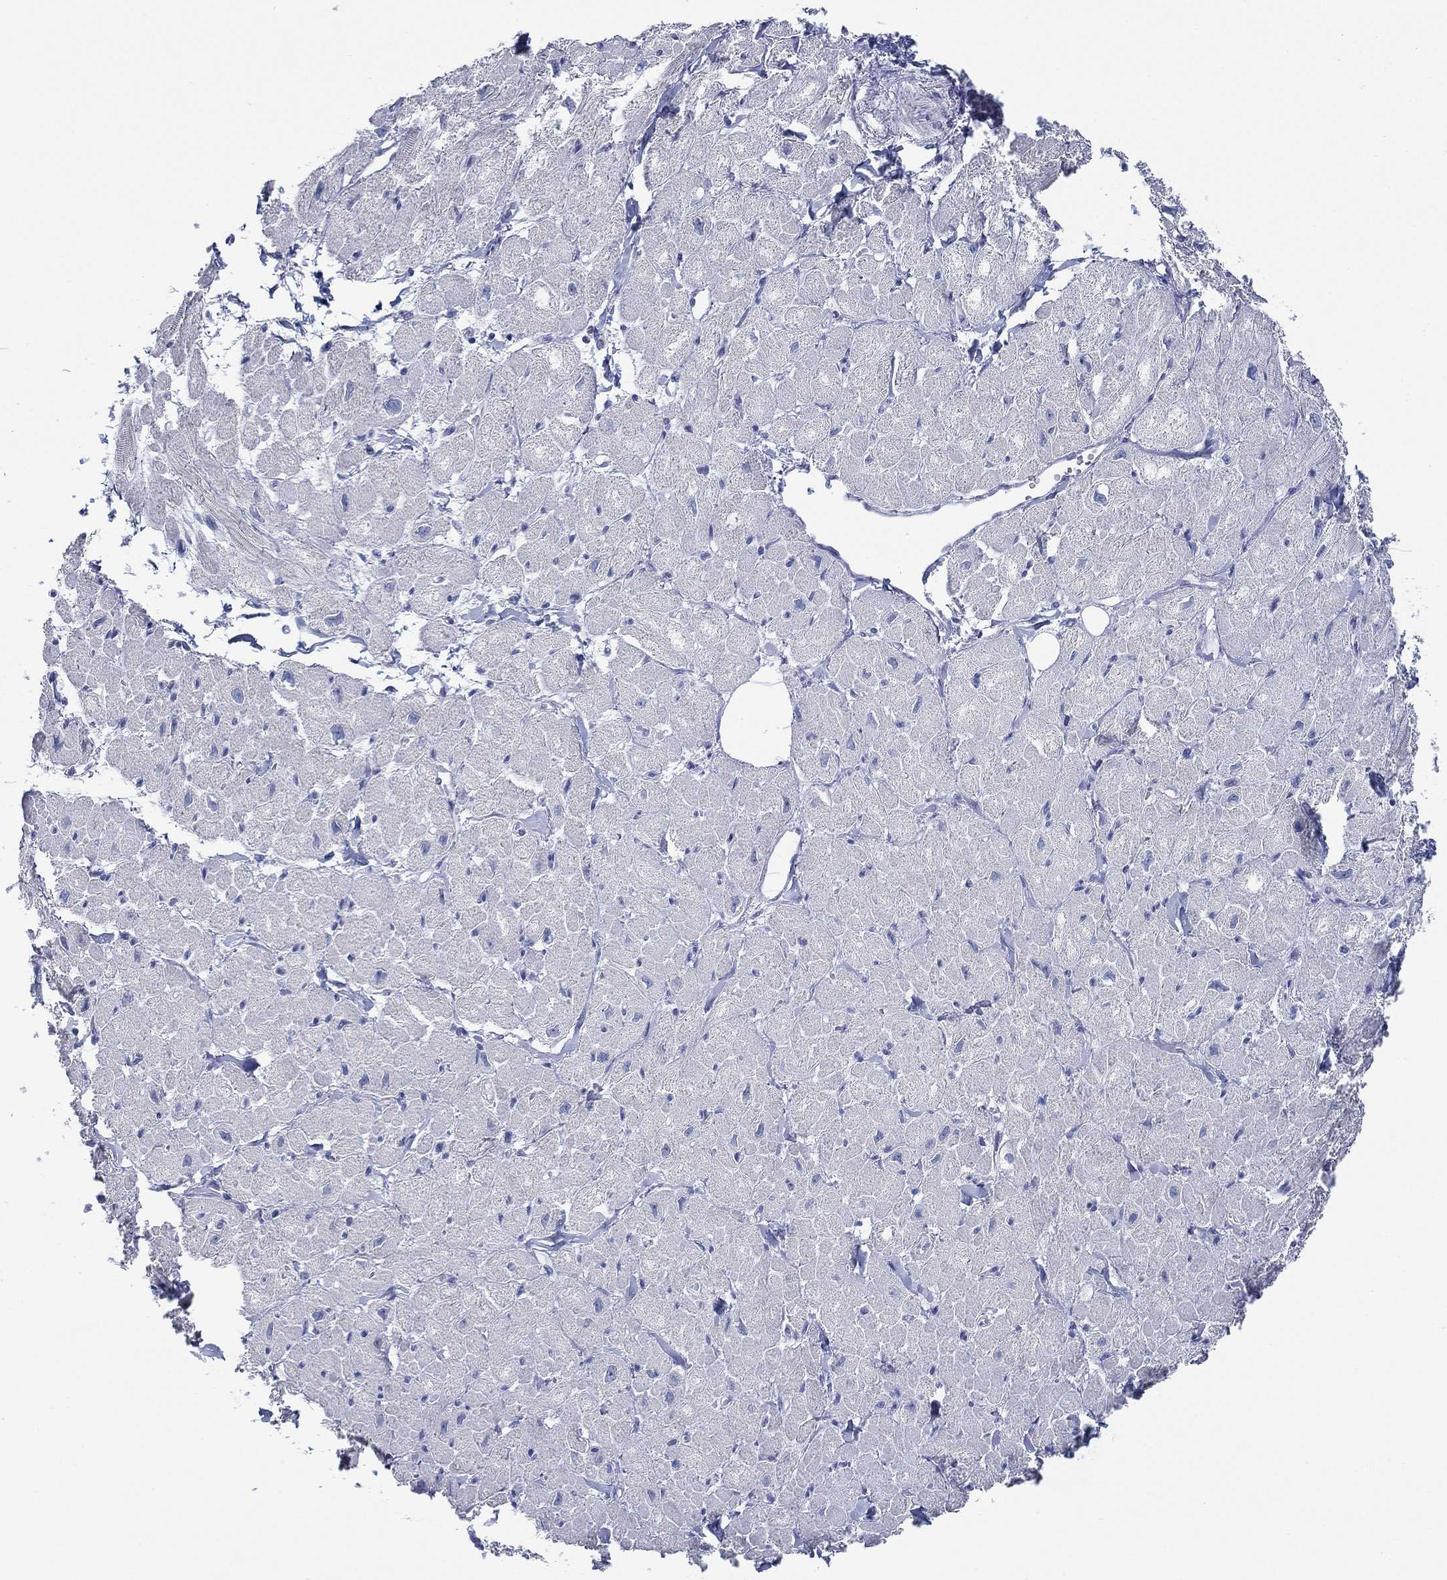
{"staining": {"intensity": "negative", "quantity": "none", "location": "none"}, "tissue": "heart muscle", "cell_type": "Cardiomyocytes", "image_type": "normal", "snomed": [{"axis": "morphology", "description": "Normal tissue, NOS"}, {"axis": "topography", "description": "Heart"}], "caption": "An image of heart muscle stained for a protein exhibits no brown staining in cardiomyocytes. (Brightfield microscopy of DAB (3,3'-diaminobenzidine) IHC at high magnification).", "gene": "TOMM20L", "patient": {"sex": "male", "age": 60}}